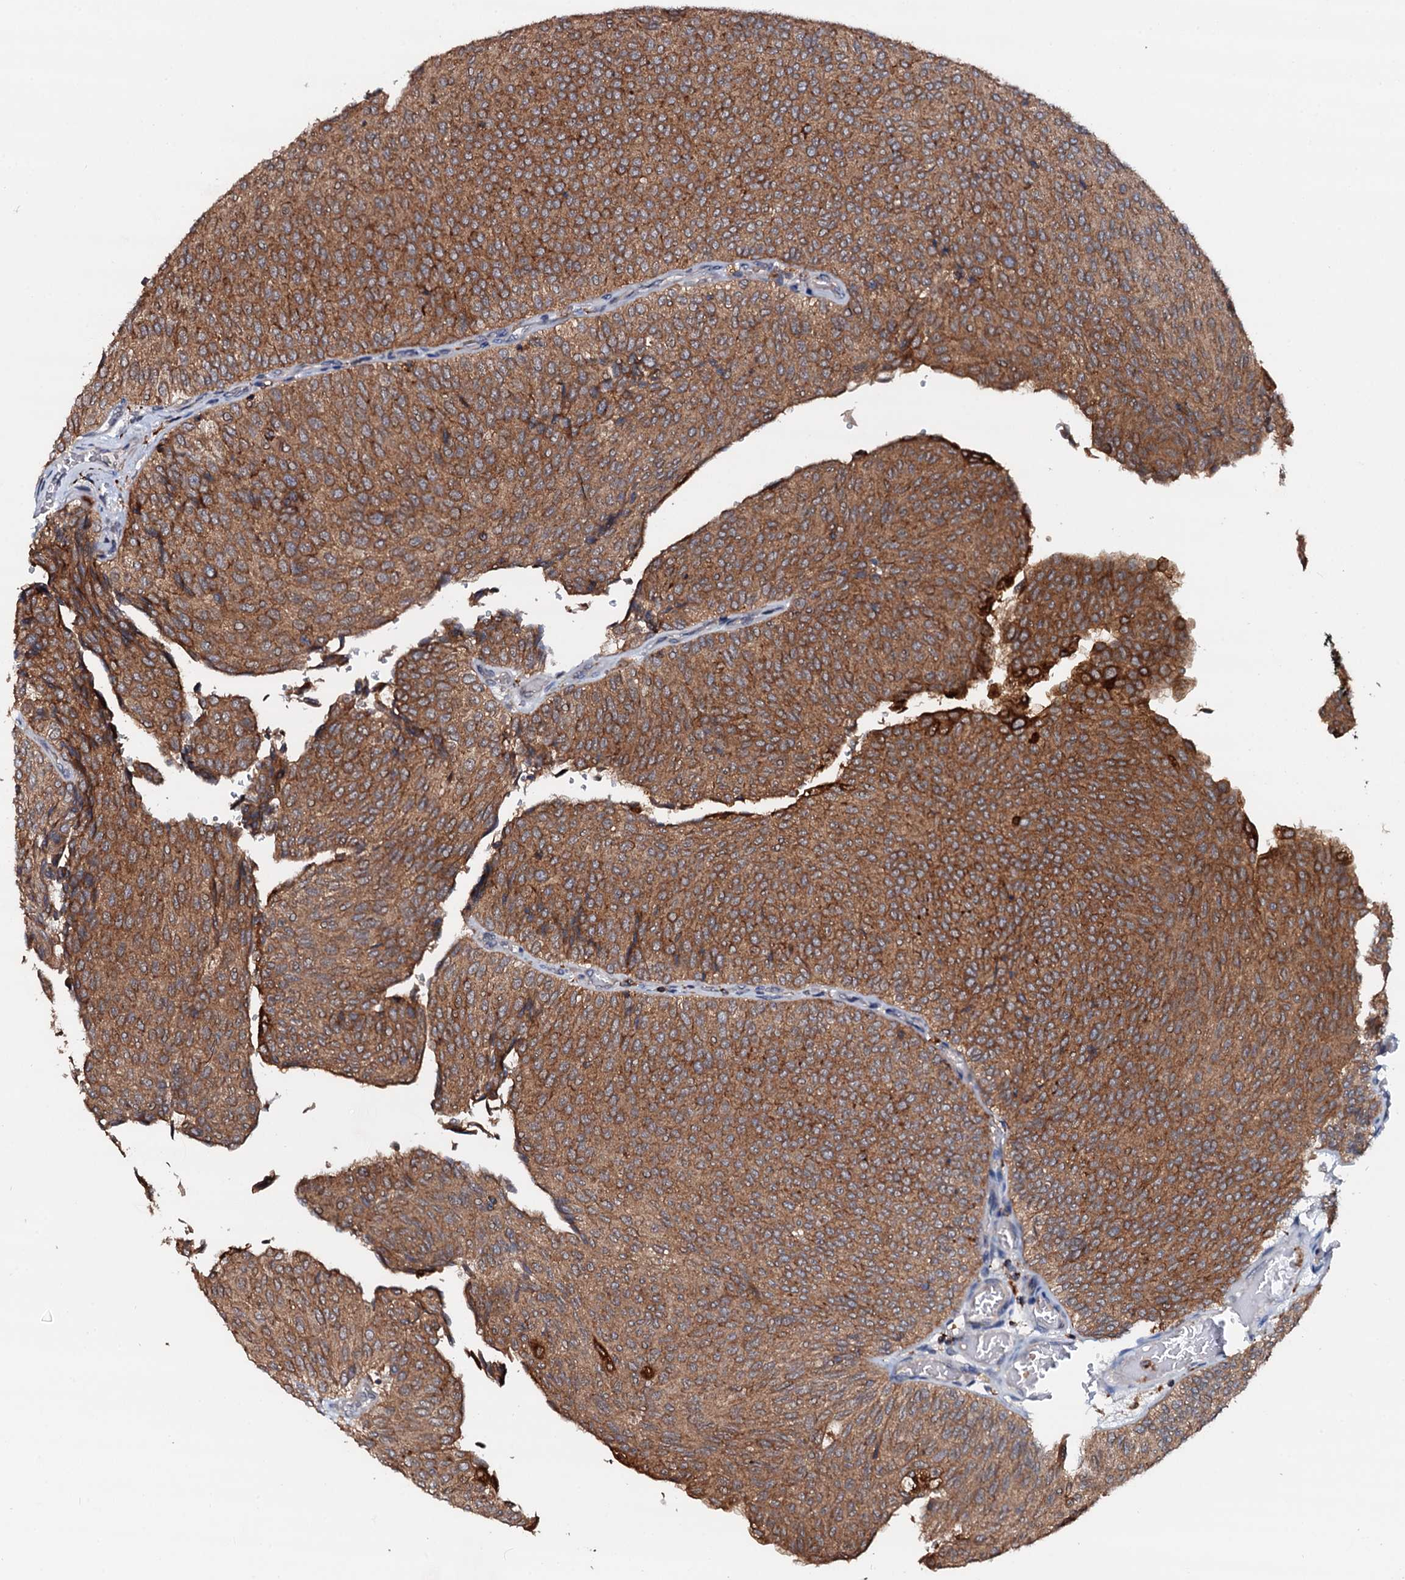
{"staining": {"intensity": "moderate", "quantity": ">75%", "location": "cytoplasmic/membranous"}, "tissue": "urothelial cancer", "cell_type": "Tumor cells", "image_type": "cancer", "snomed": [{"axis": "morphology", "description": "Urothelial carcinoma, Low grade"}, {"axis": "topography", "description": "Urinary bladder"}], "caption": "Protein analysis of urothelial cancer tissue exhibits moderate cytoplasmic/membranous staining in about >75% of tumor cells.", "gene": "VAMP8", "patient": {"sex": "male", "age": 78}}